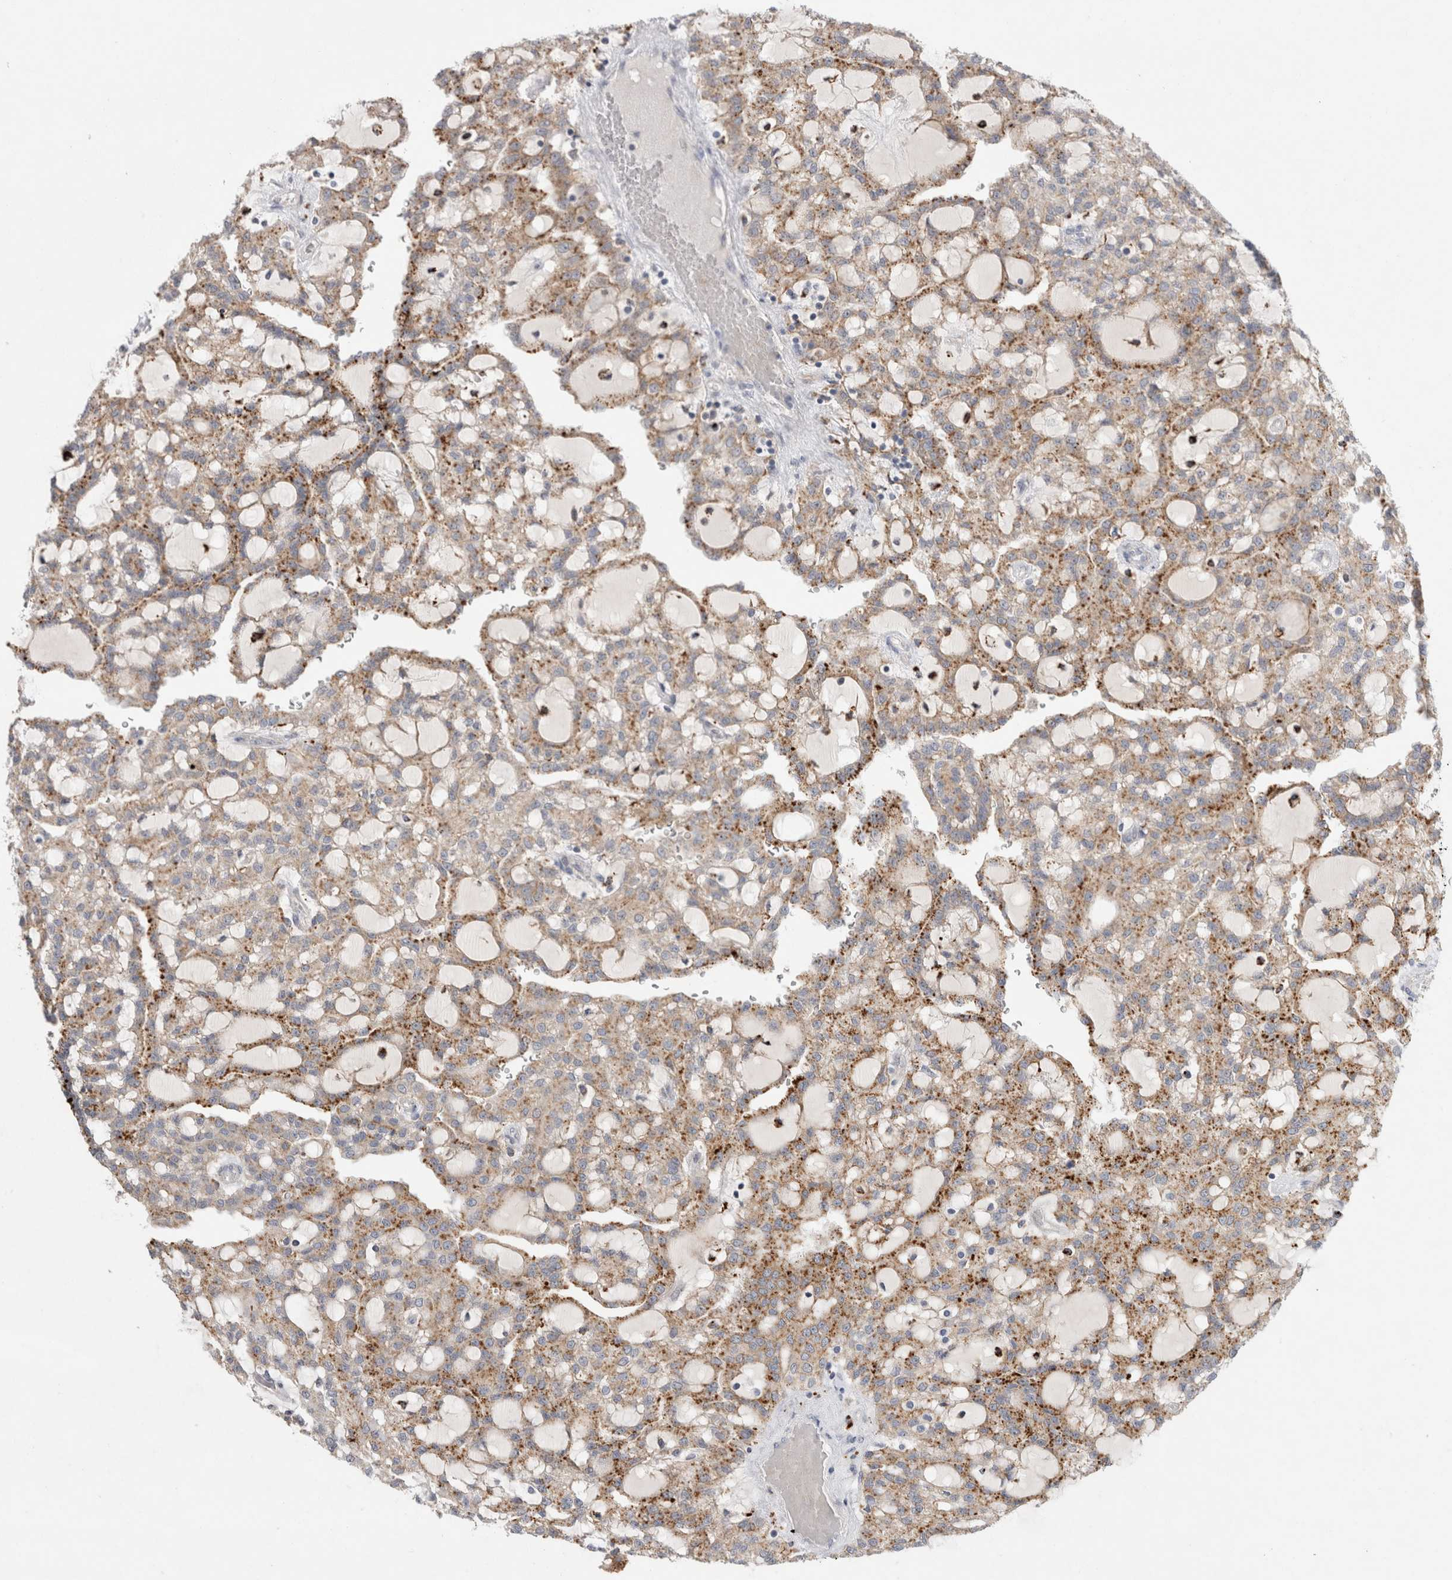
{"staining": {"intensity": "moderate", "quantity": "25%-75%", "location": "cytoplasmic/membranous"}, "tissue": "renal cancer", "cell_type": "Tumor cells", "image_type": "cancer", "snomed": [{"axis": "morphology", "description": "Adenocarcinoma, NOS"}, {"axis": "topography", "description": "Kidney"}], "caption": "DAB (3,3'-diaminobenzidine) immunohistochemical staining of human adenocarcinoma (renal) reveals moderate cytoplasmic/membranous protein expression in approximately 25%-75% of tumor cells. (brown staining indicates protein expression, while blue staining denotes nuclei).", "gene": "GAA", "patient": {"sex": "male", "age": 63}}